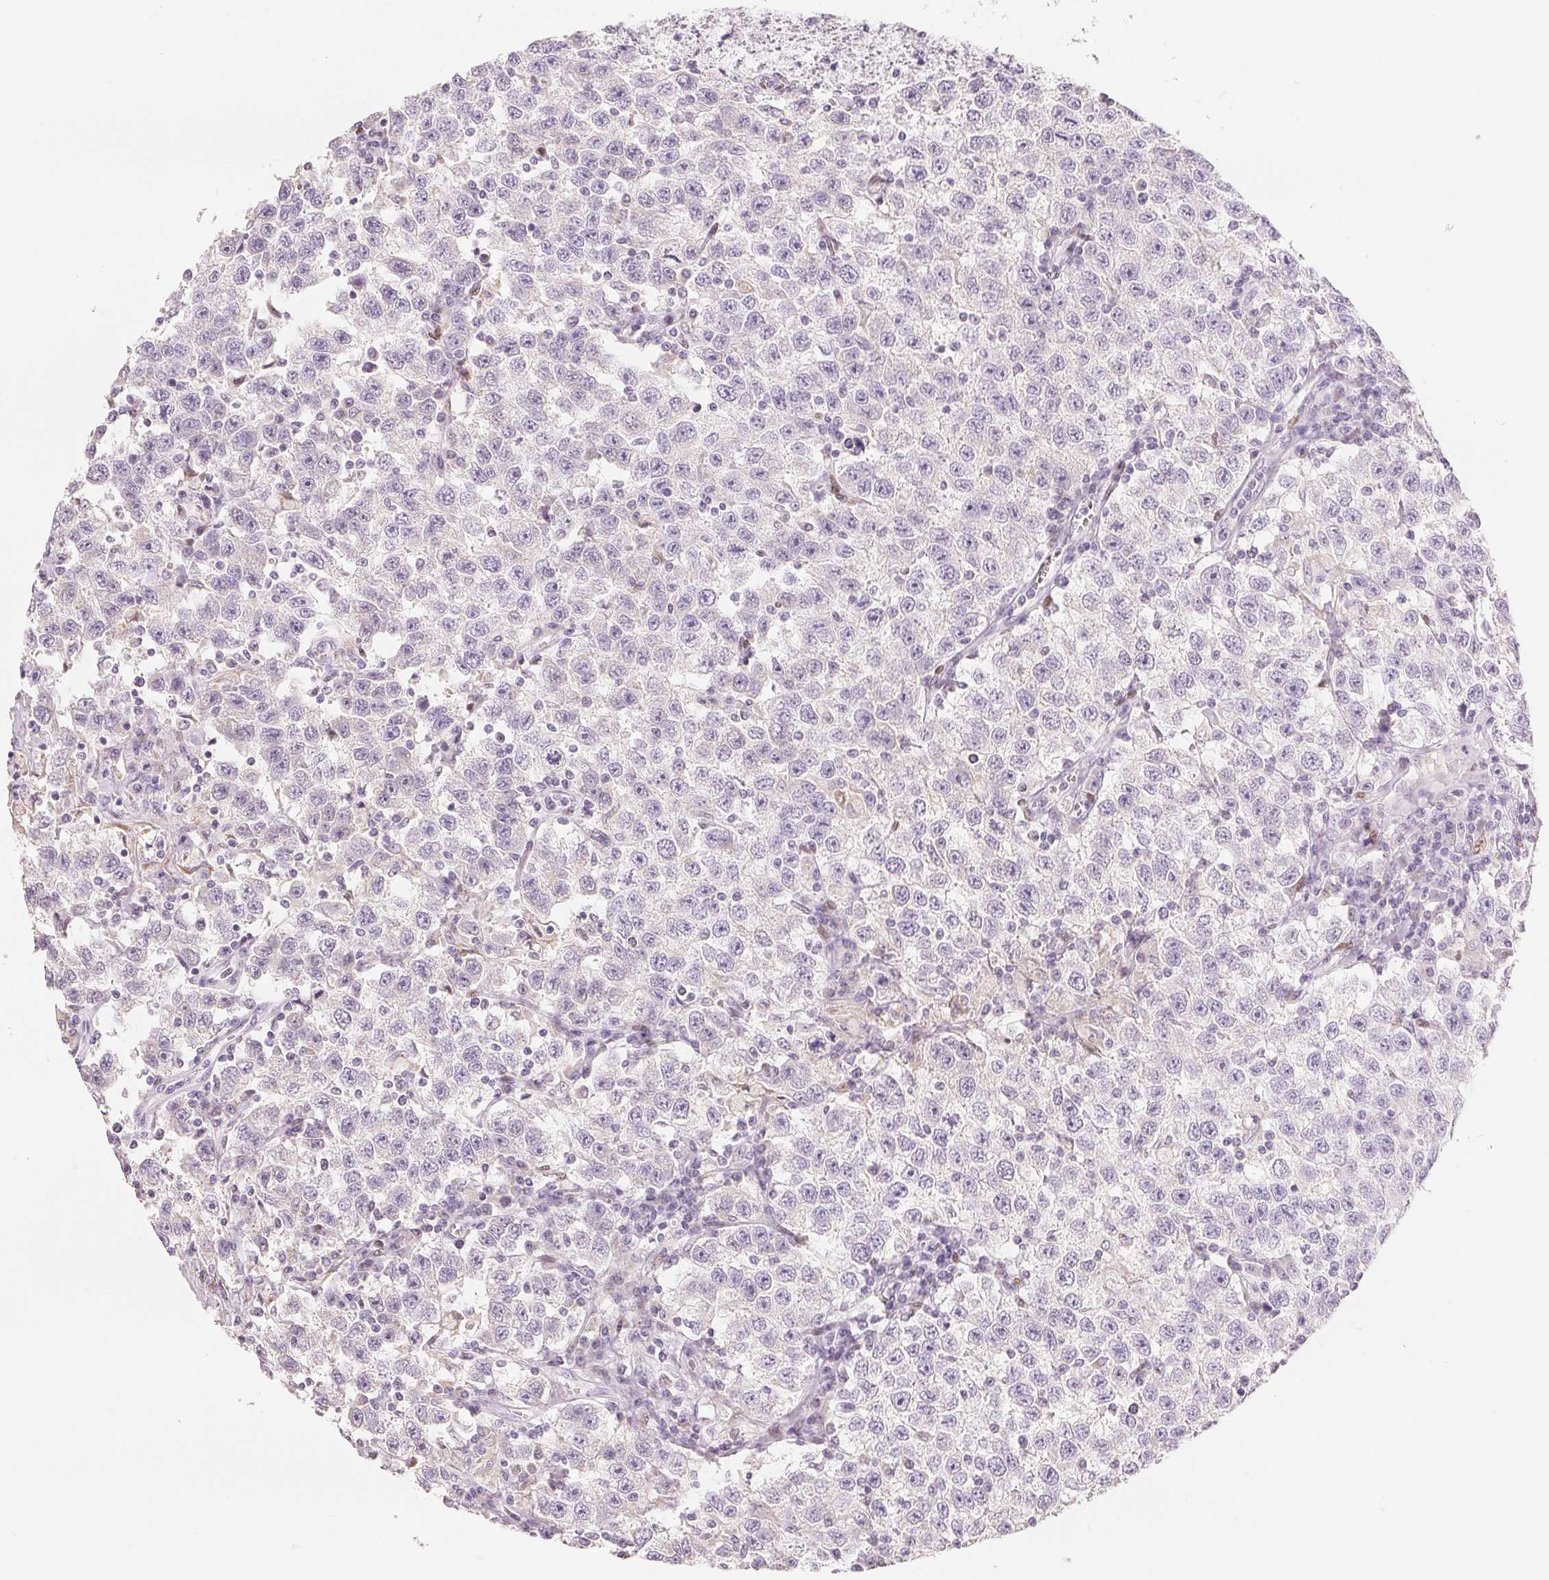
{"staining": {"intensity": "negative", "quantity": "none", "location": "none"}, "tissue": "testis cancer", "cell_type": "Tumor cells", "image_type": "cancer", "snomed": [{"axis": "morphology", "description": "Seminoma, NOS"}, {"axis": "topography", "description": "Testis"}], "caption": "The histopathology image exhibits no significant staining in tumor cells of testis cancer (seminoma).", "gene": "SMARCD3", "patient": {"sex": "male", "age": 41}}